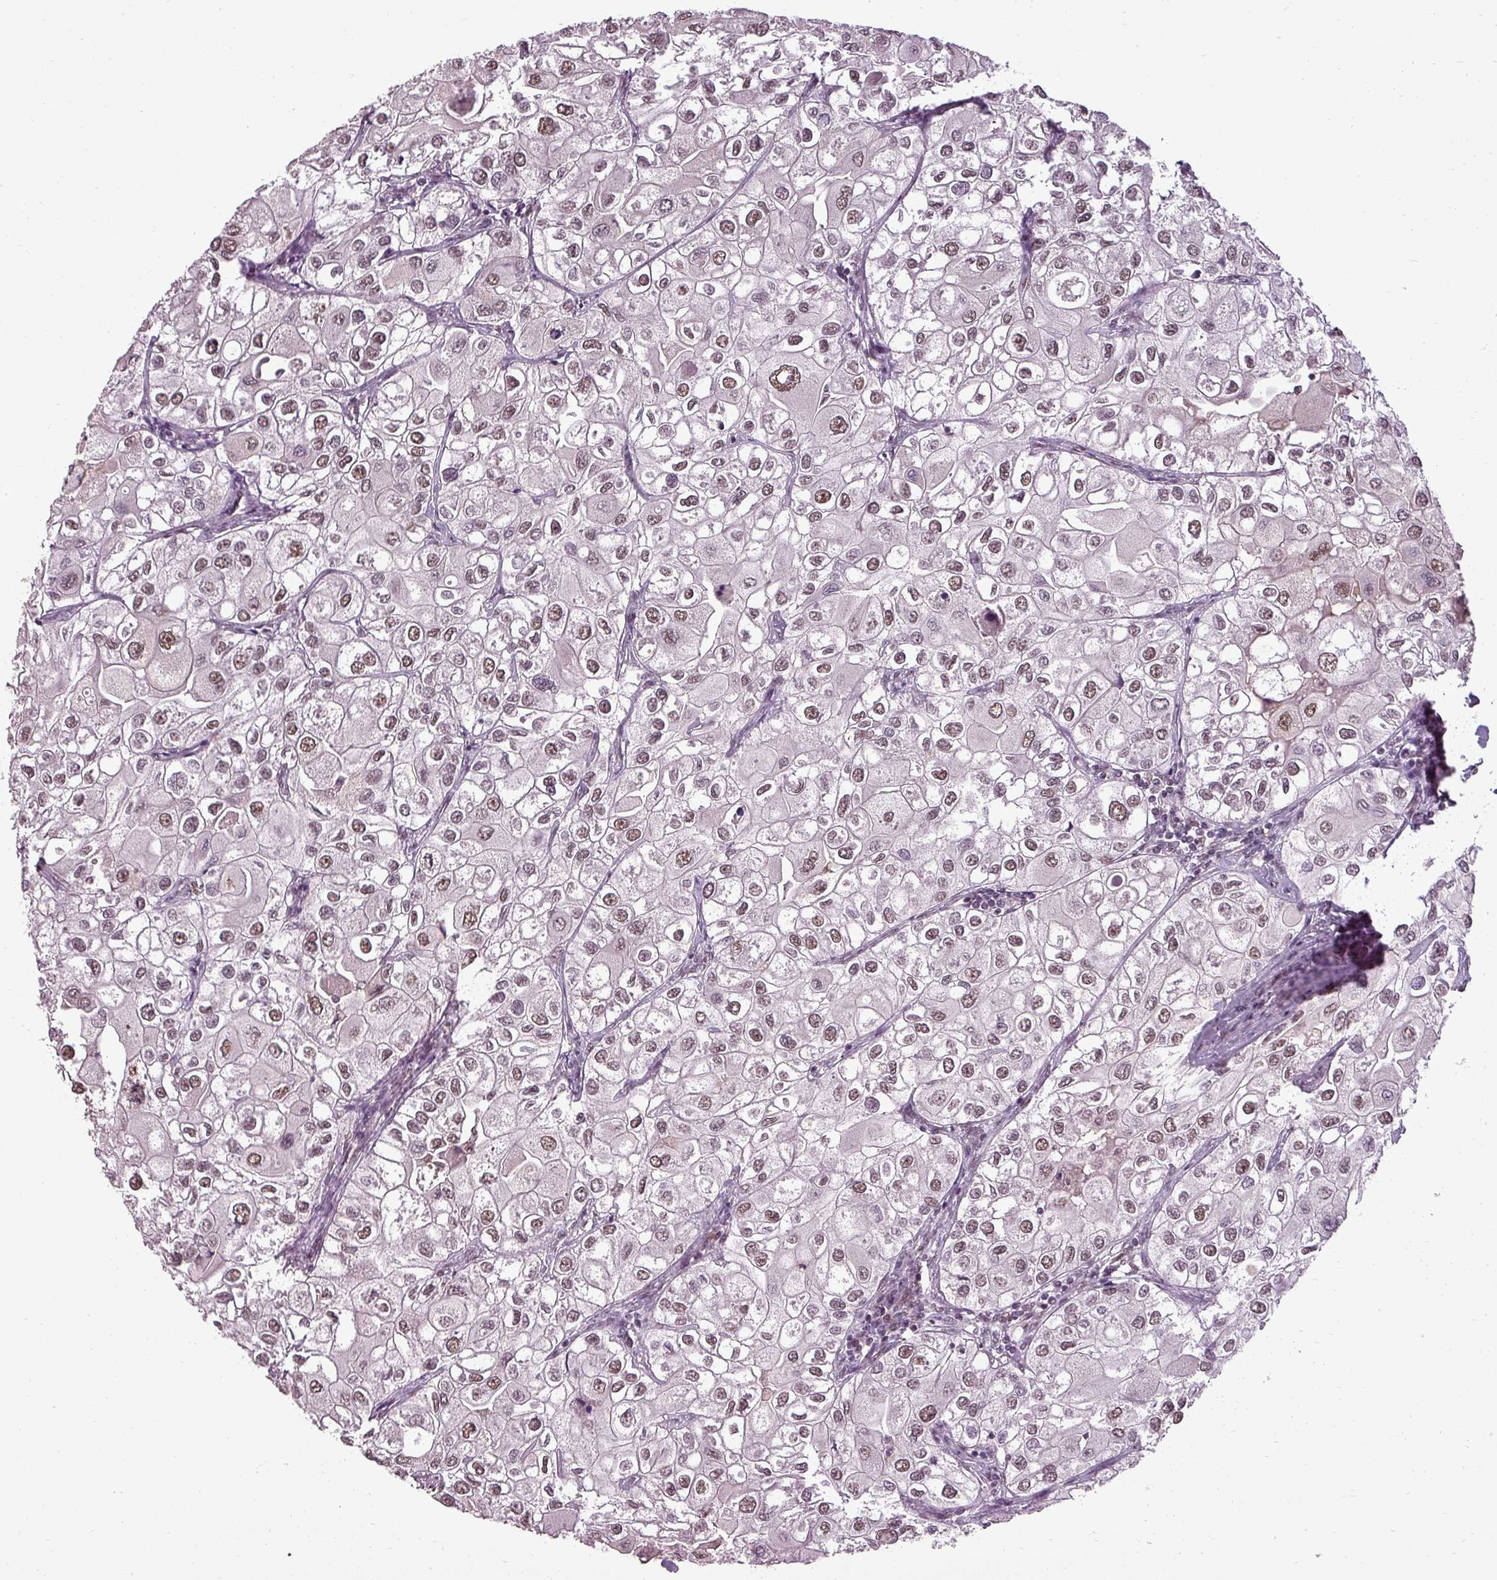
{"staining": {"intensity": "moderate", "quantity": ">75%", "location": "nuclear"}, "tissue": "urothelial cancer", "cell_type": "Tumor cells", "image_type": "cancer", "snomed": [{"axis": "morphology", "description": "Urothelial carcinoma, High grade"}, {"axis": "topography", "description": "Urinary bladder"}], "caption": "Protein expression analysis of human urothelial carcinoma (high-grade) reveals moderate nuclear staining in about >75% of tumor cells.", "gene": "BCAS3", "patient": {"sex": "male", "age": 64}}